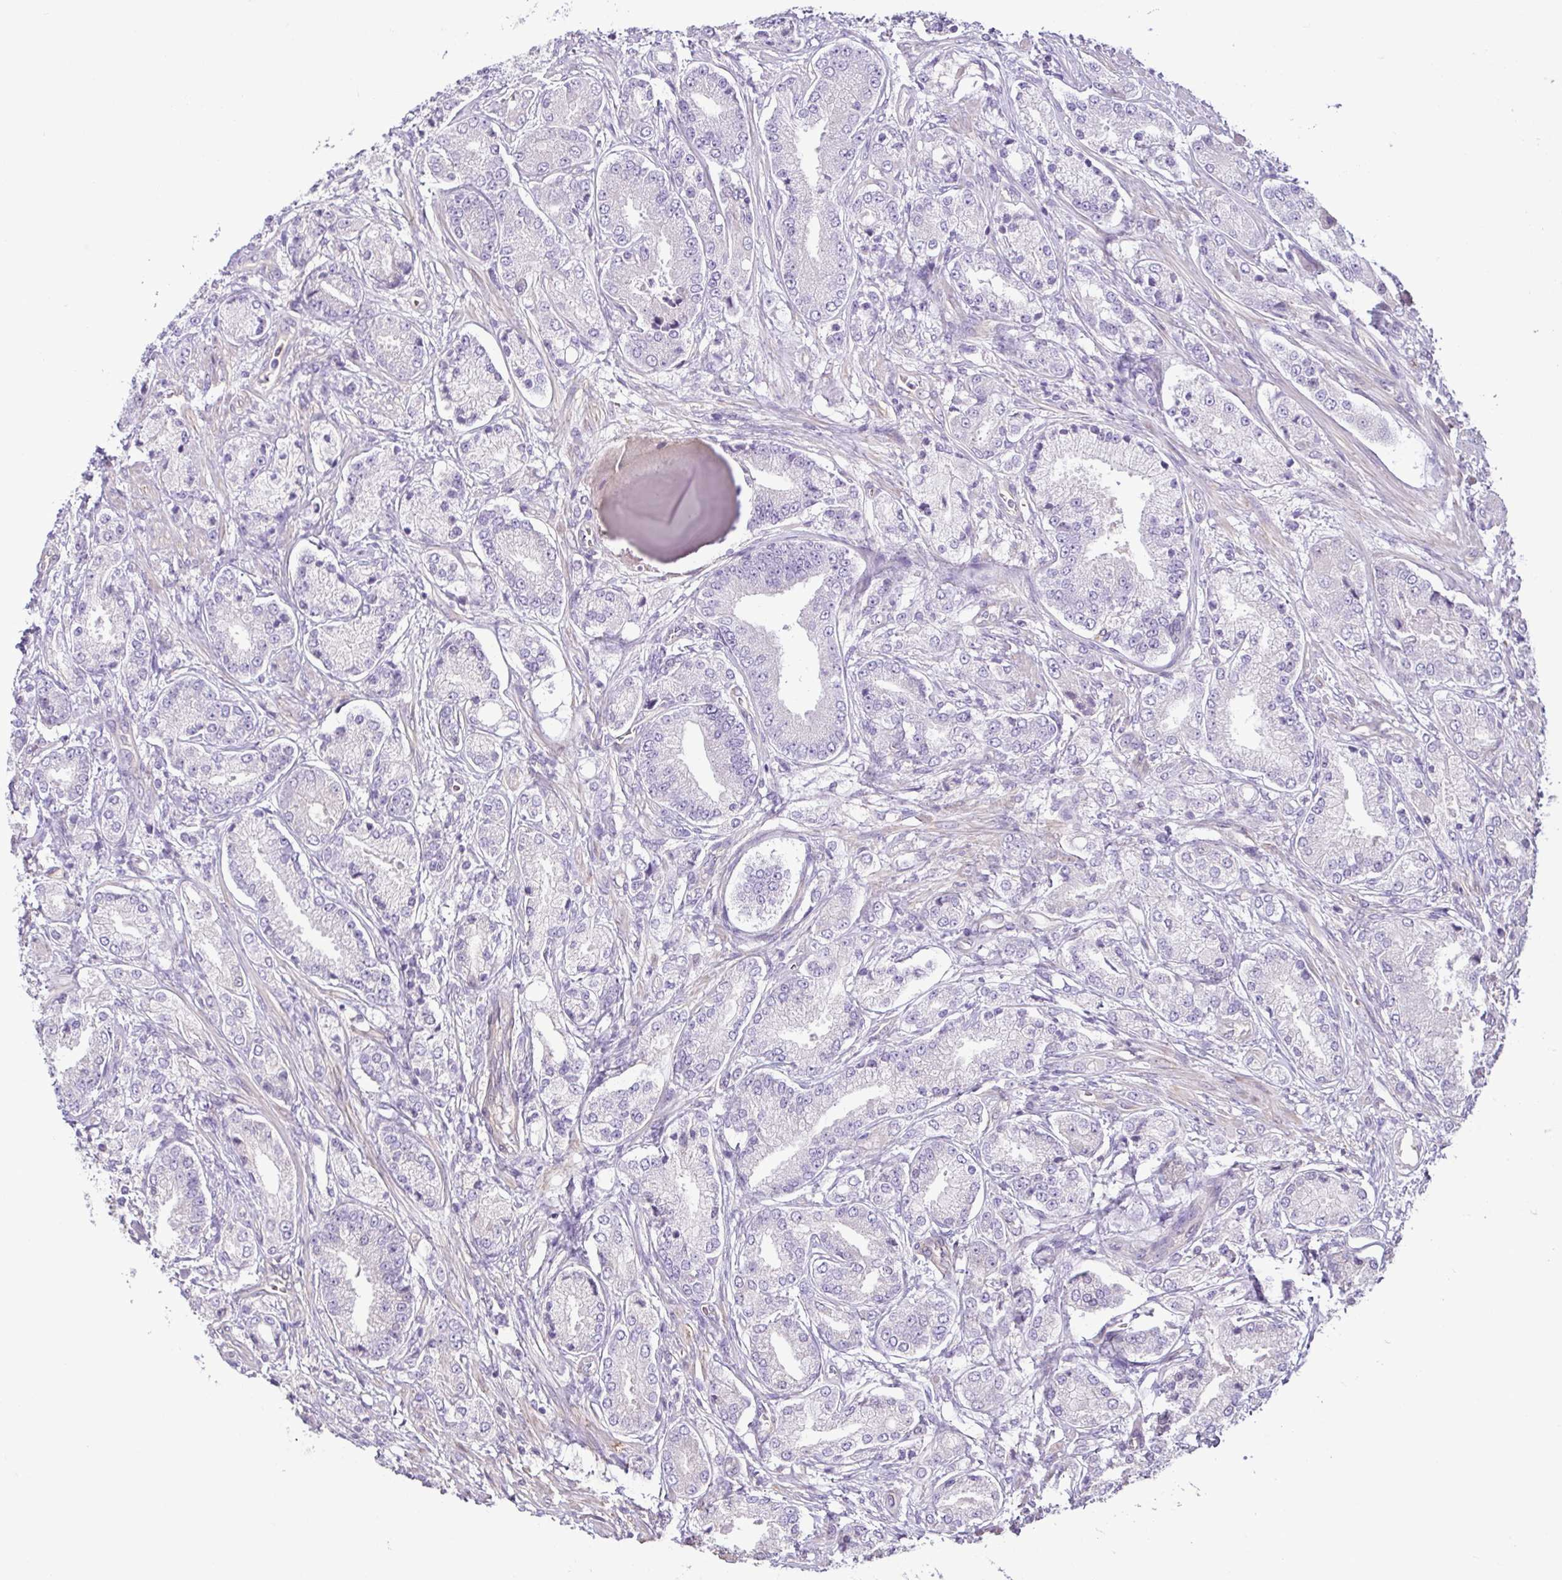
{"staining": {"intensity": "negative", "quantity": "none", "location": "none"}, "tissue": "prostate cancer", "cell_type": "Tumor cells", "image_type": "cancer", "snomed": [{"axis": "morphology", "description": "Adenocarcinoma, High grade"}, {"axis": "topography", "description": "Prostate and seminal vesicle, NOS"}], "caption": "Adenocarcinoma (high-grade) (prostate) was stained to show a protein in brown. There is no significant positivity in tumor cells.", "gene": "MYL10", "patient": {"sex": "male", "age": 61}}